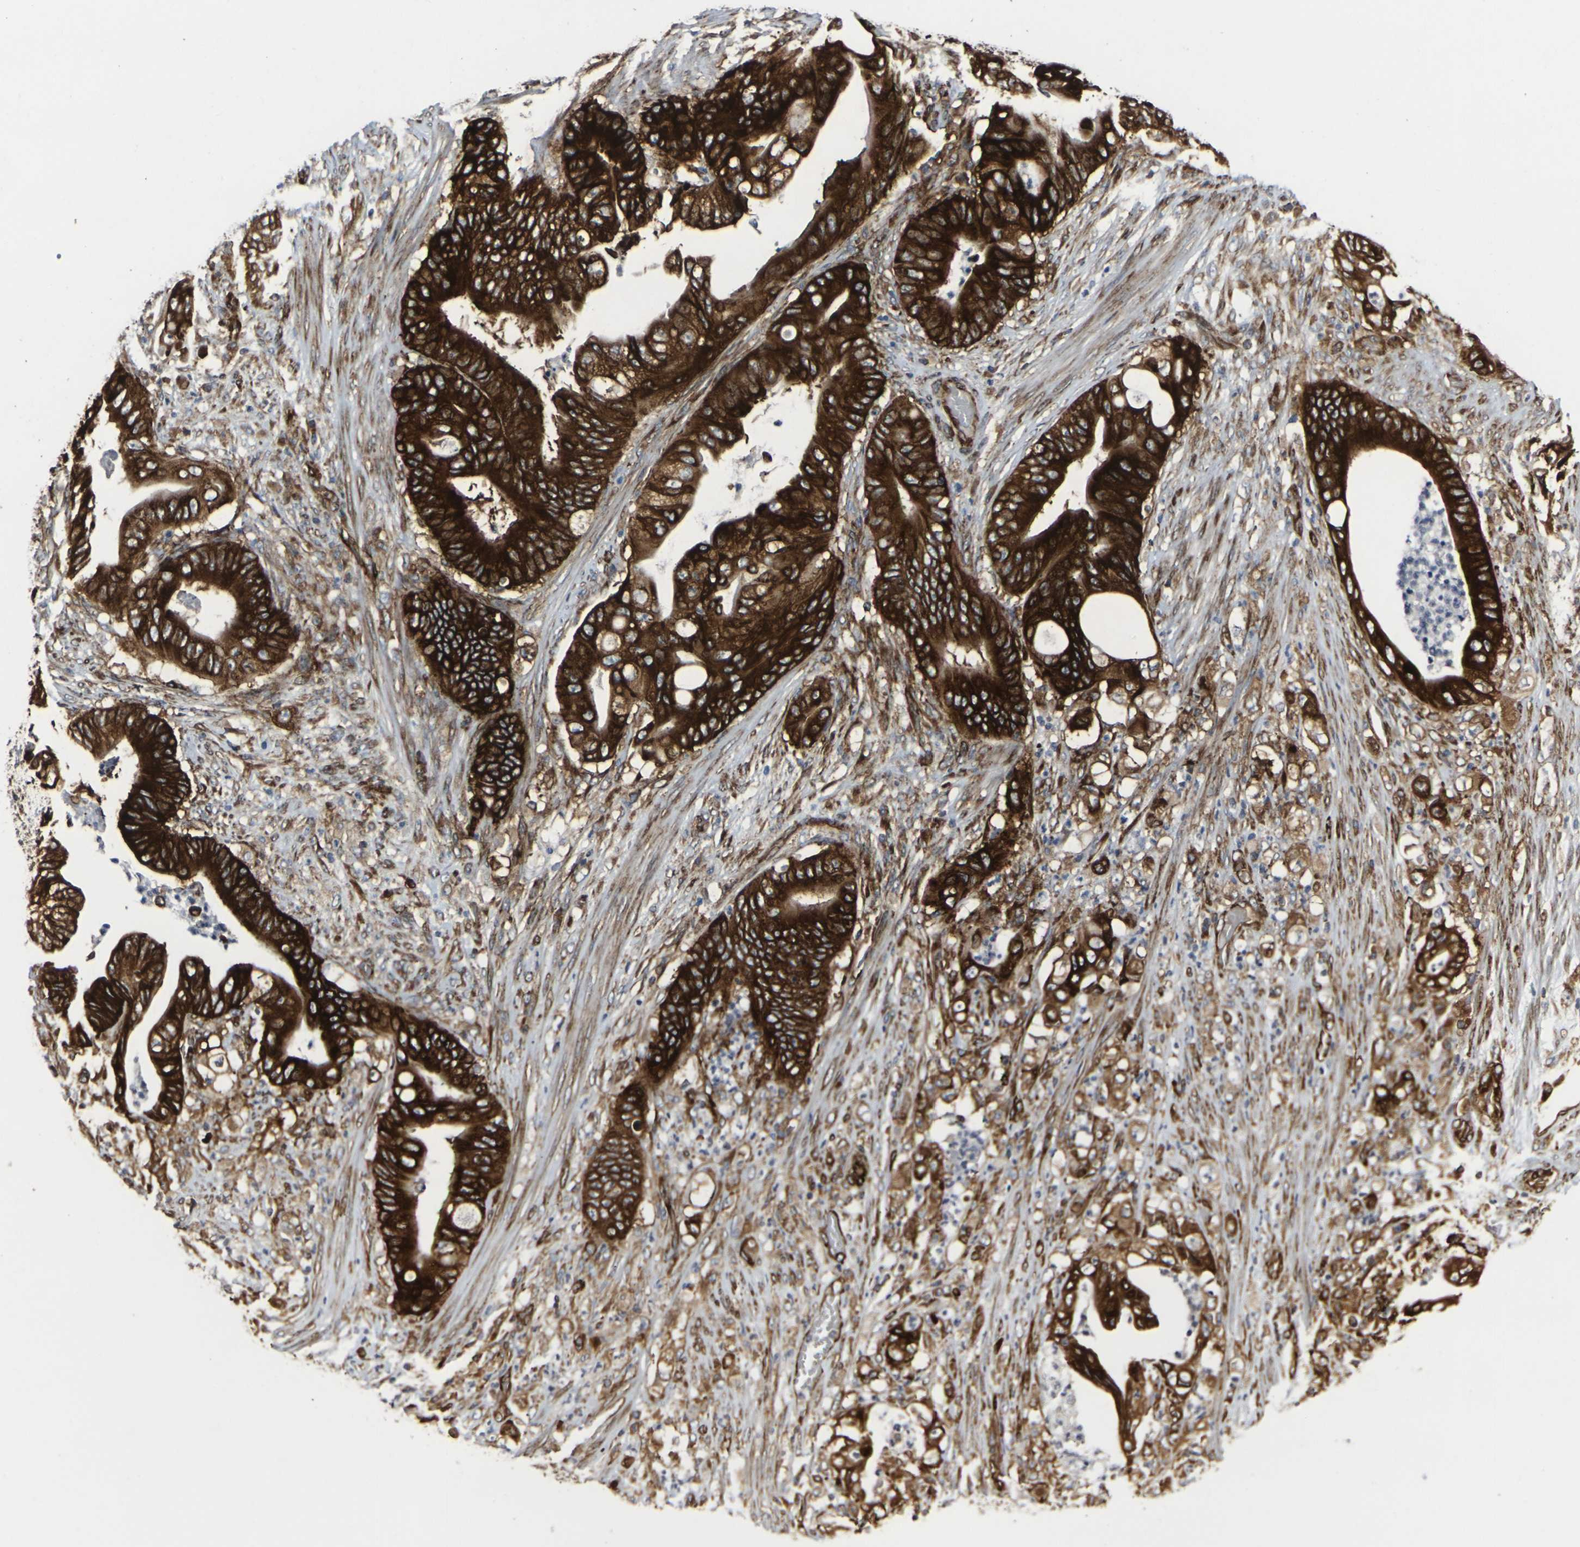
{"staining": {"intensity": "strong", "quantity": ">75%", "location": "cytoplasmic/membranous"}, "tissue": "stomach cancer", "cell_type": "Tumor cells", "image_type": "cancer", "snomed": [{"axis": "morphology", "description": "Adenocarcinoma, NOS"}, {"axis": "topography", "description": "Stomach"}], "caption": "Strong cytoplasmic/membranous positivity is seen in approximately >75% of tumor cells in adenocarcinoma (stomach). (DAB (3,3'-diaminobenzidine) IHC with brightfield microscopy, high magnification).", "gene": "MARCHF2", "patient": {"sex": "female", "age": 73}}